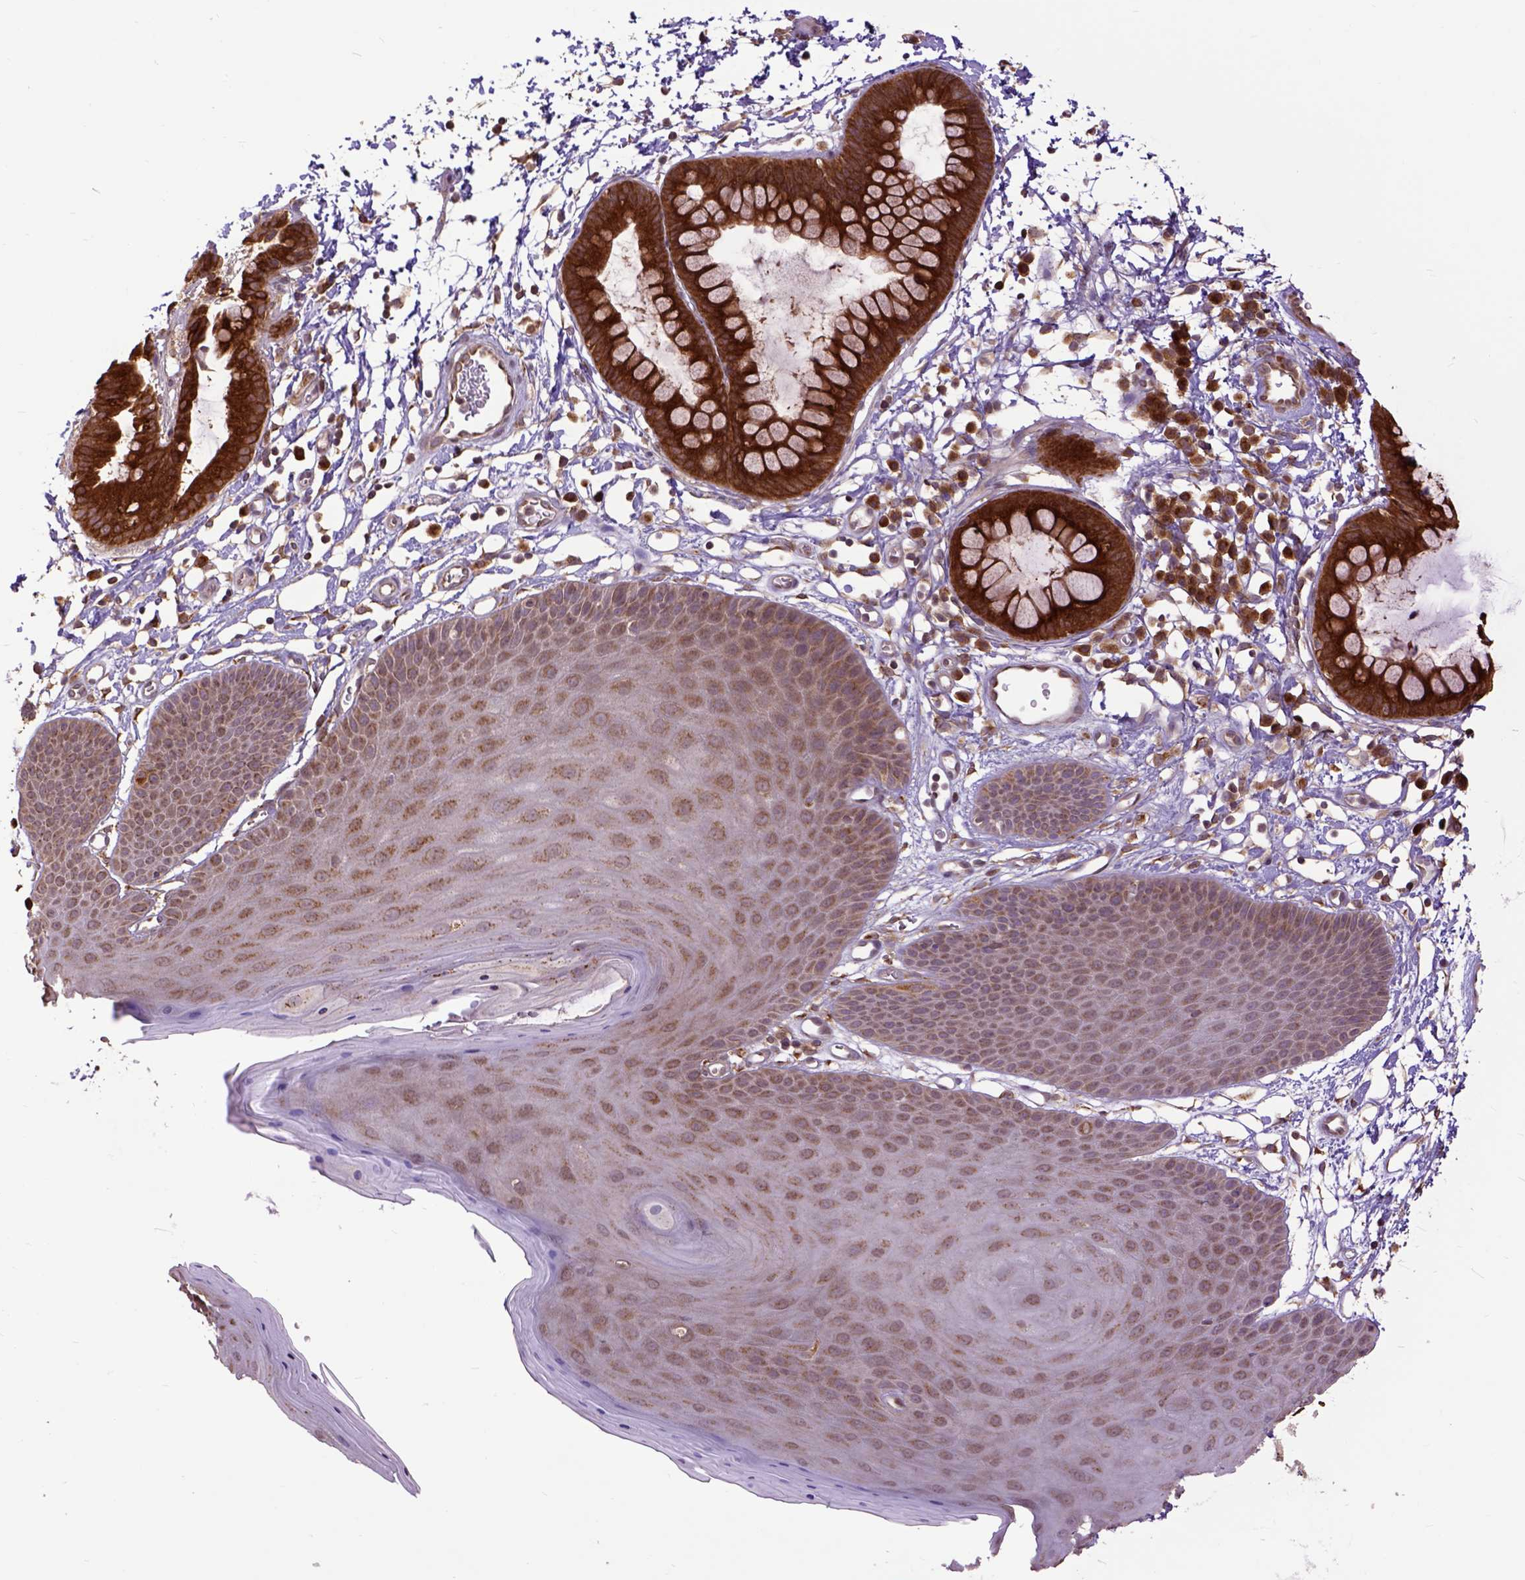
{"staining": {"intensity": "moderate", "quantity": ">75%", "location": "cytoplasmic/membranous"}, "tissue": "skin", "cell_type": "Epidermal cells", "image_type": "normal", "snomed": [{"axis": "morphology", "description": "Normal tissue, NOS"}, {"axis": "topography", "description": "Anal"}], "caption": "DAB immunohistochemical staining of unremarkable human skin reveals moderate cytoplasmic/membranous protein staining in about >75% of epidermal cells.", "gene": "ARL1", "patient": {"sex": "male", "age": 53}}